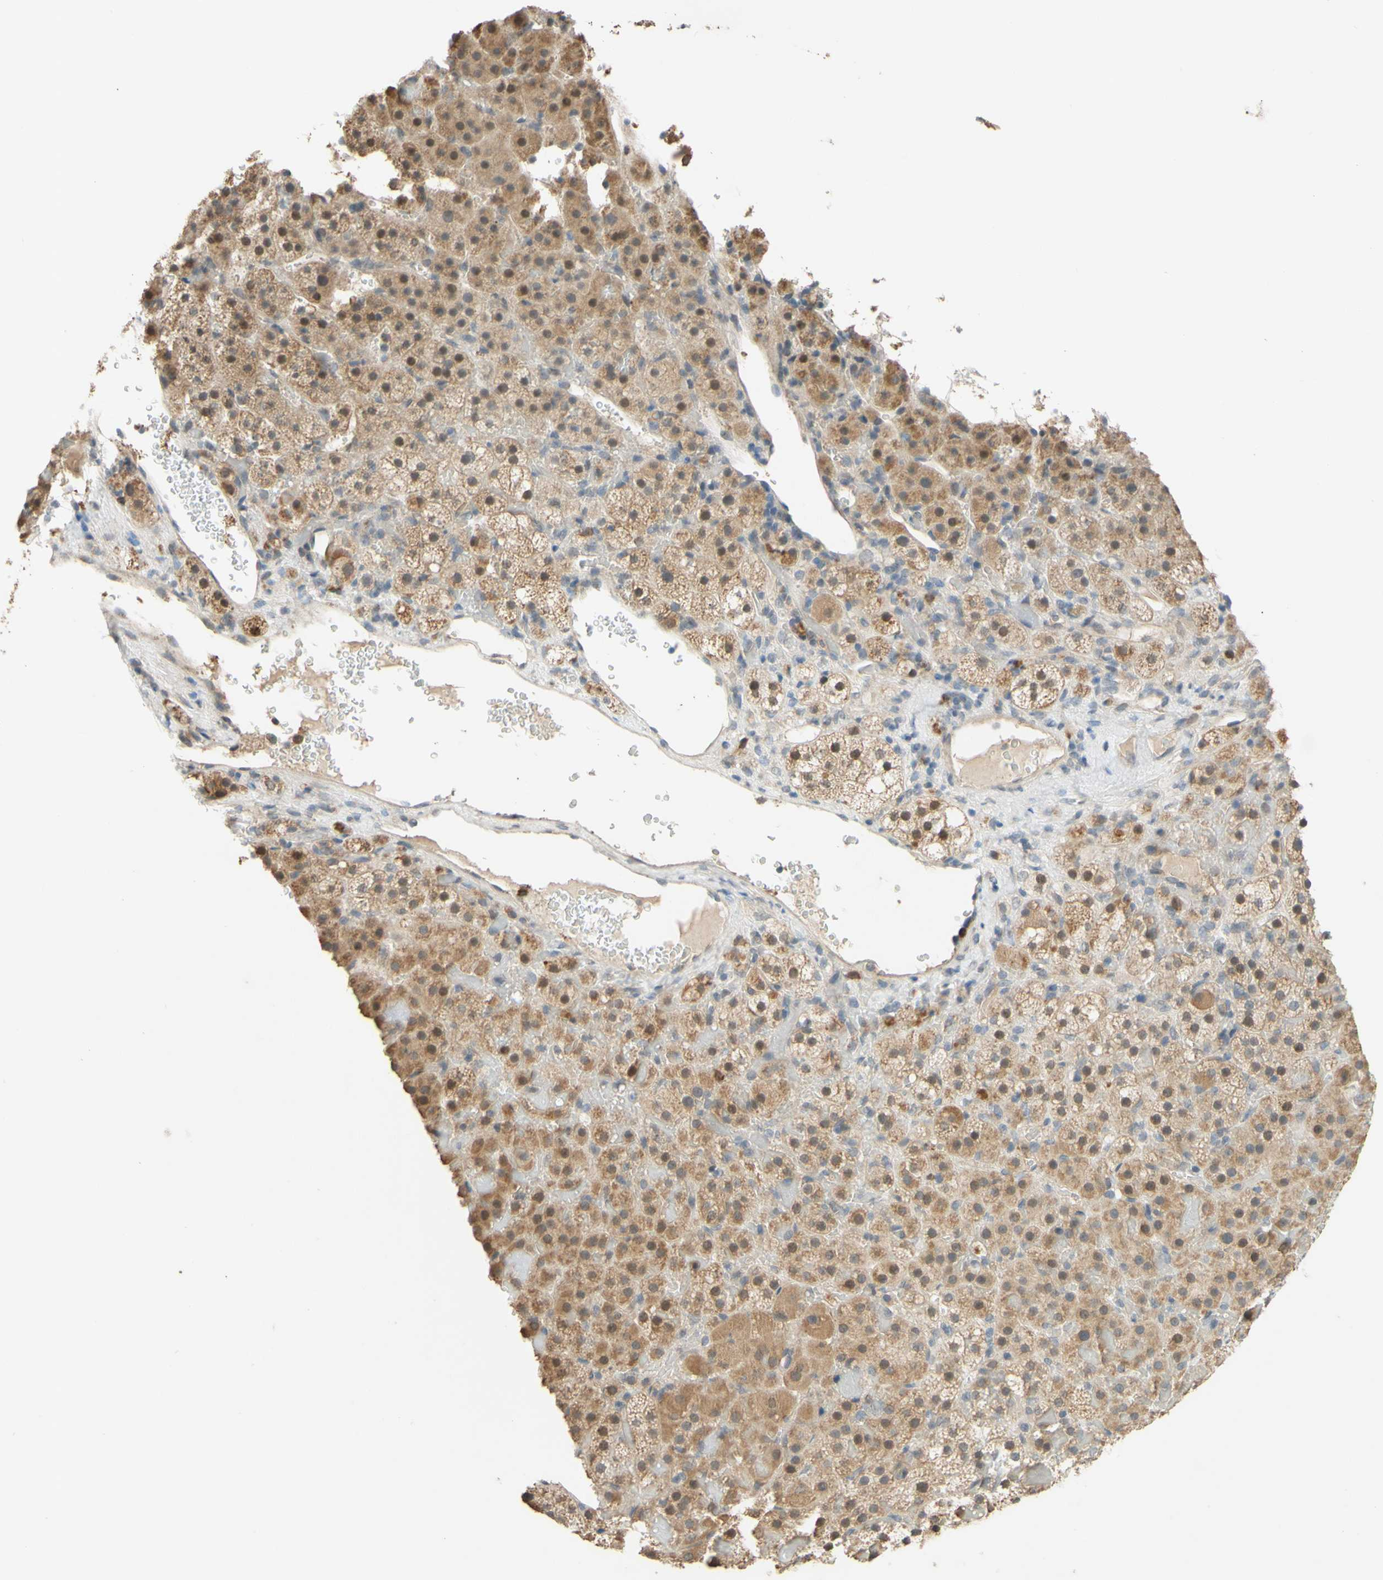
{"staining": {"intensity": "moderate", "quantity": ">75%", "location": "cytoplasmic/membranous"}, "tissue": "adrenal gland", "cell_type": "Glandular cells", "image_type": "normal", "snomed": [{"axis": "morphology", "description": "Normal tissue, NOS"}, {"axis": "topography", "description": "Adrenal gland"}], "caption": "Brown immunohistochemical staining in normal human adrenal gland displays moderate cytoplasmic/membranous staining in approximately >75% of glandular cells.", "gene": "GATA1", "patient": {"sex": "female", "age": 59}}